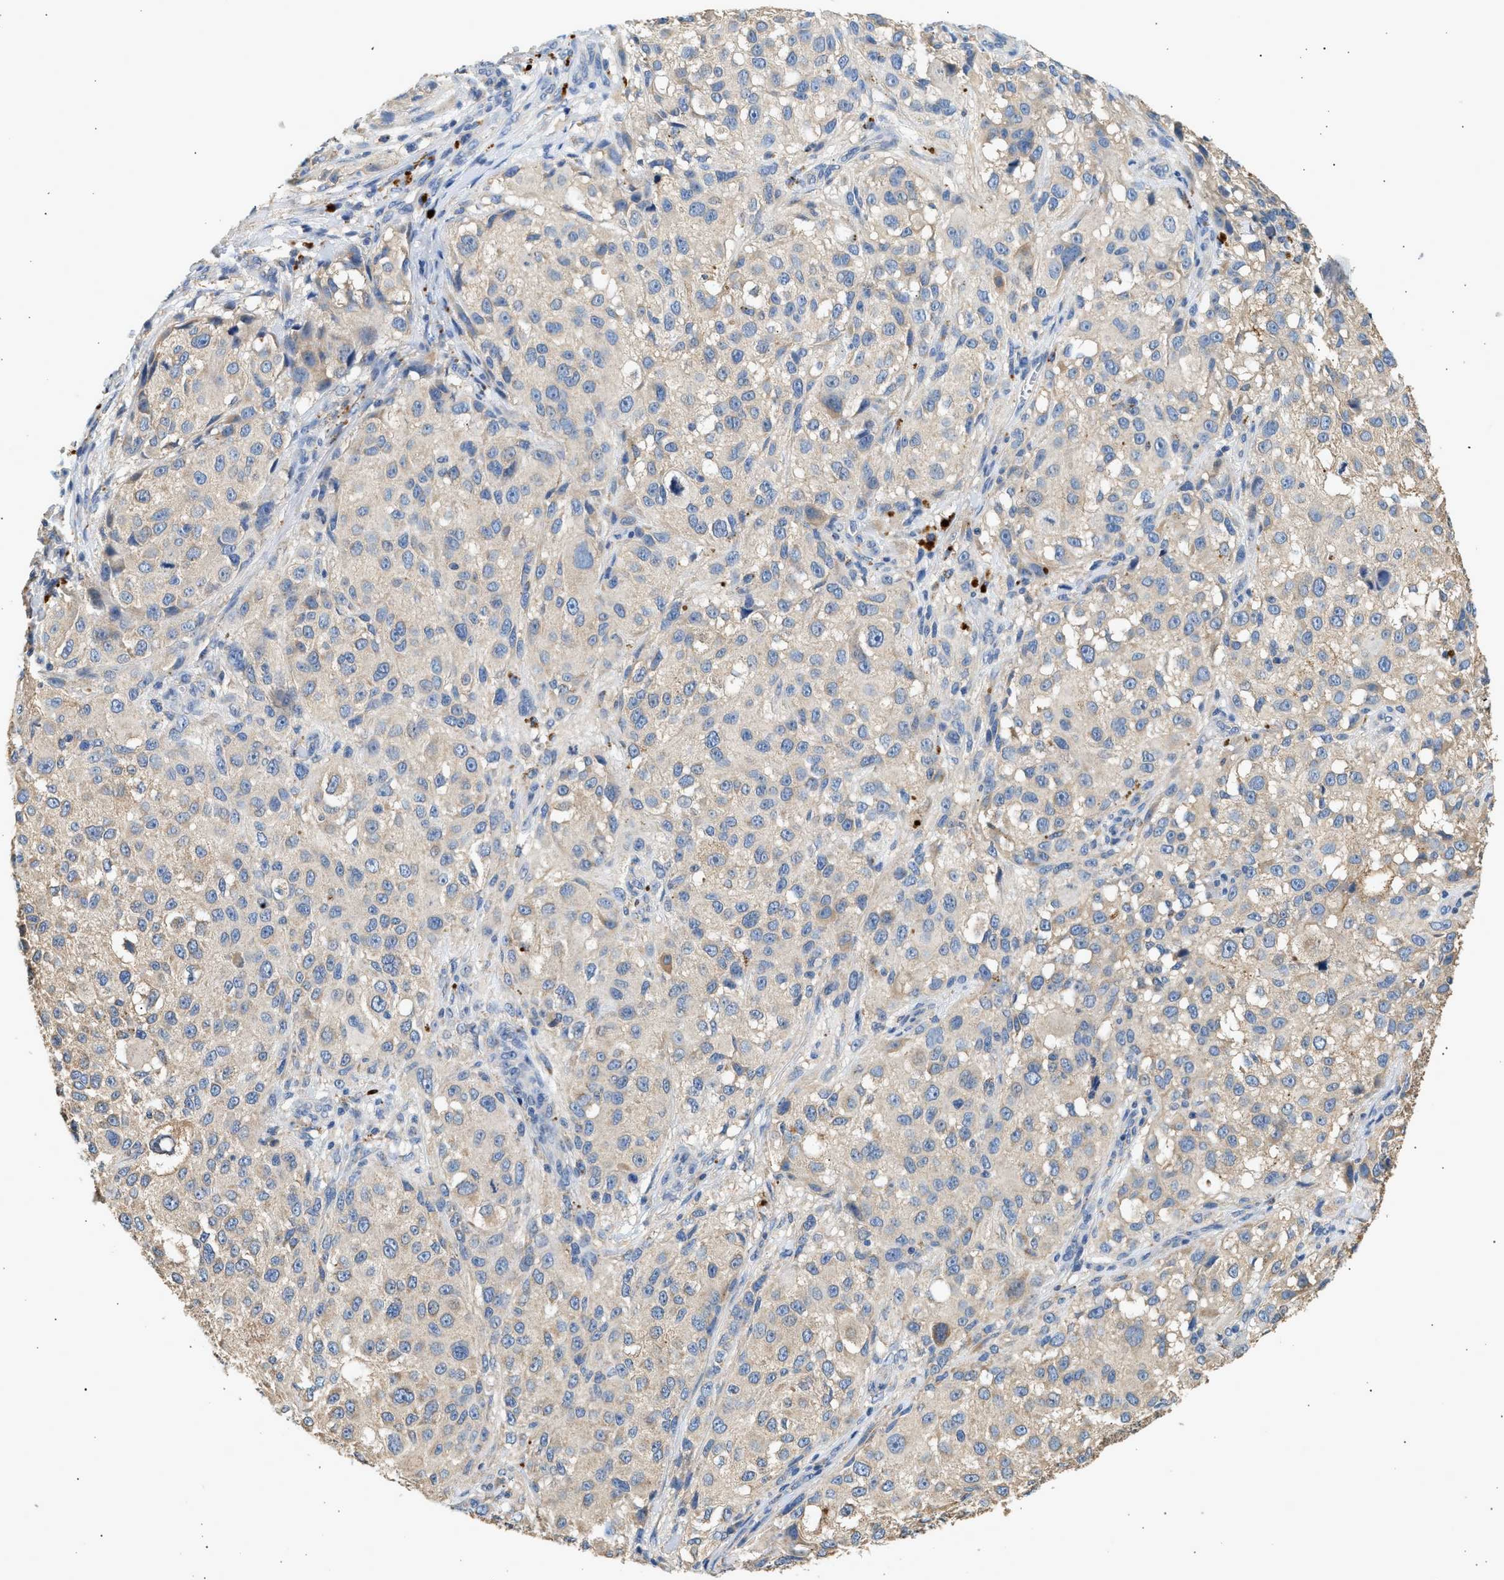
{"staining": {"intensity": "weak", "quantity": "<25%", "location": "cytoplasmic/membranous"}, "tissue": "melanoma", "cell_type": "Tumor cells", "image_type": "cancer", "snomed": [{"axis": "morphology", "description": "Necrosis, NOS"}, {"axis": "morphology", "description": "Malignant melanoma, NOS"}, {"axis": "topography", "description": "Skin"}], "caption": "Malignant melanoma was stained to show a protein in brown. There is no significant staining in tumor cells.", "gene": "WDR31", "patient": {"sex": "female", "age": 87}}